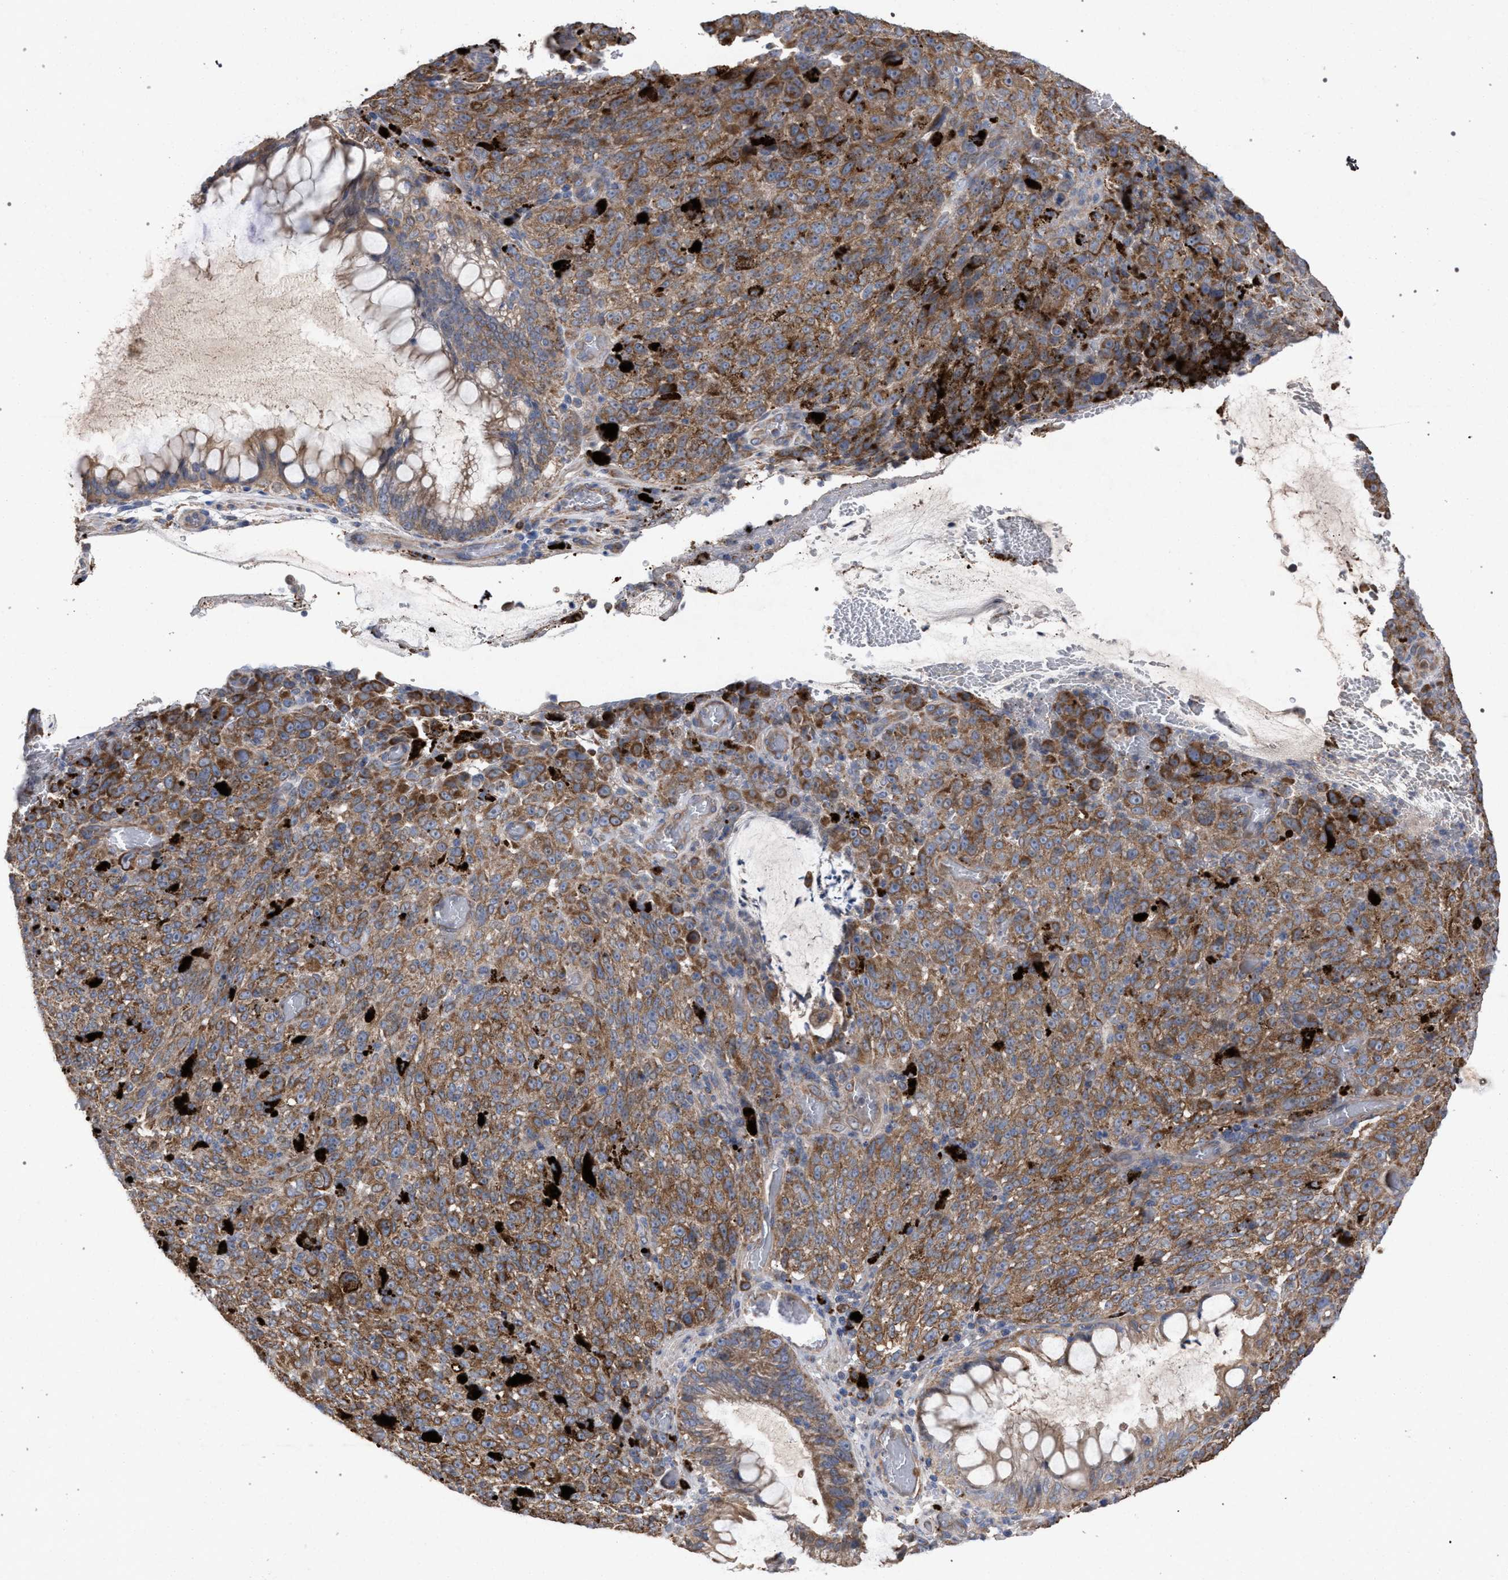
{"staining": {"intensity": "moderate", "quantity": ">75%", "location": "cytoplasmic/membranous"}, "tissue": "melanoma", "cell_type": "Tumor cells", "image_type": "cancer", "snomed": [{"axis": "morphology", "description": "Malignant melanoma, NOS"}, {"axis": "topography", "description": "Rectum"}], "caption": "This image exhibits melanoma stained with immunohistochemistry (IHC) to label a protein in brown. The cytoplasmic/membranous of tumor cells show moderate positivity for the protein. Nuclei are counter-stained blue.", "gene": "BCL2L12", "patient": {"sex": "female", "age": 81}}